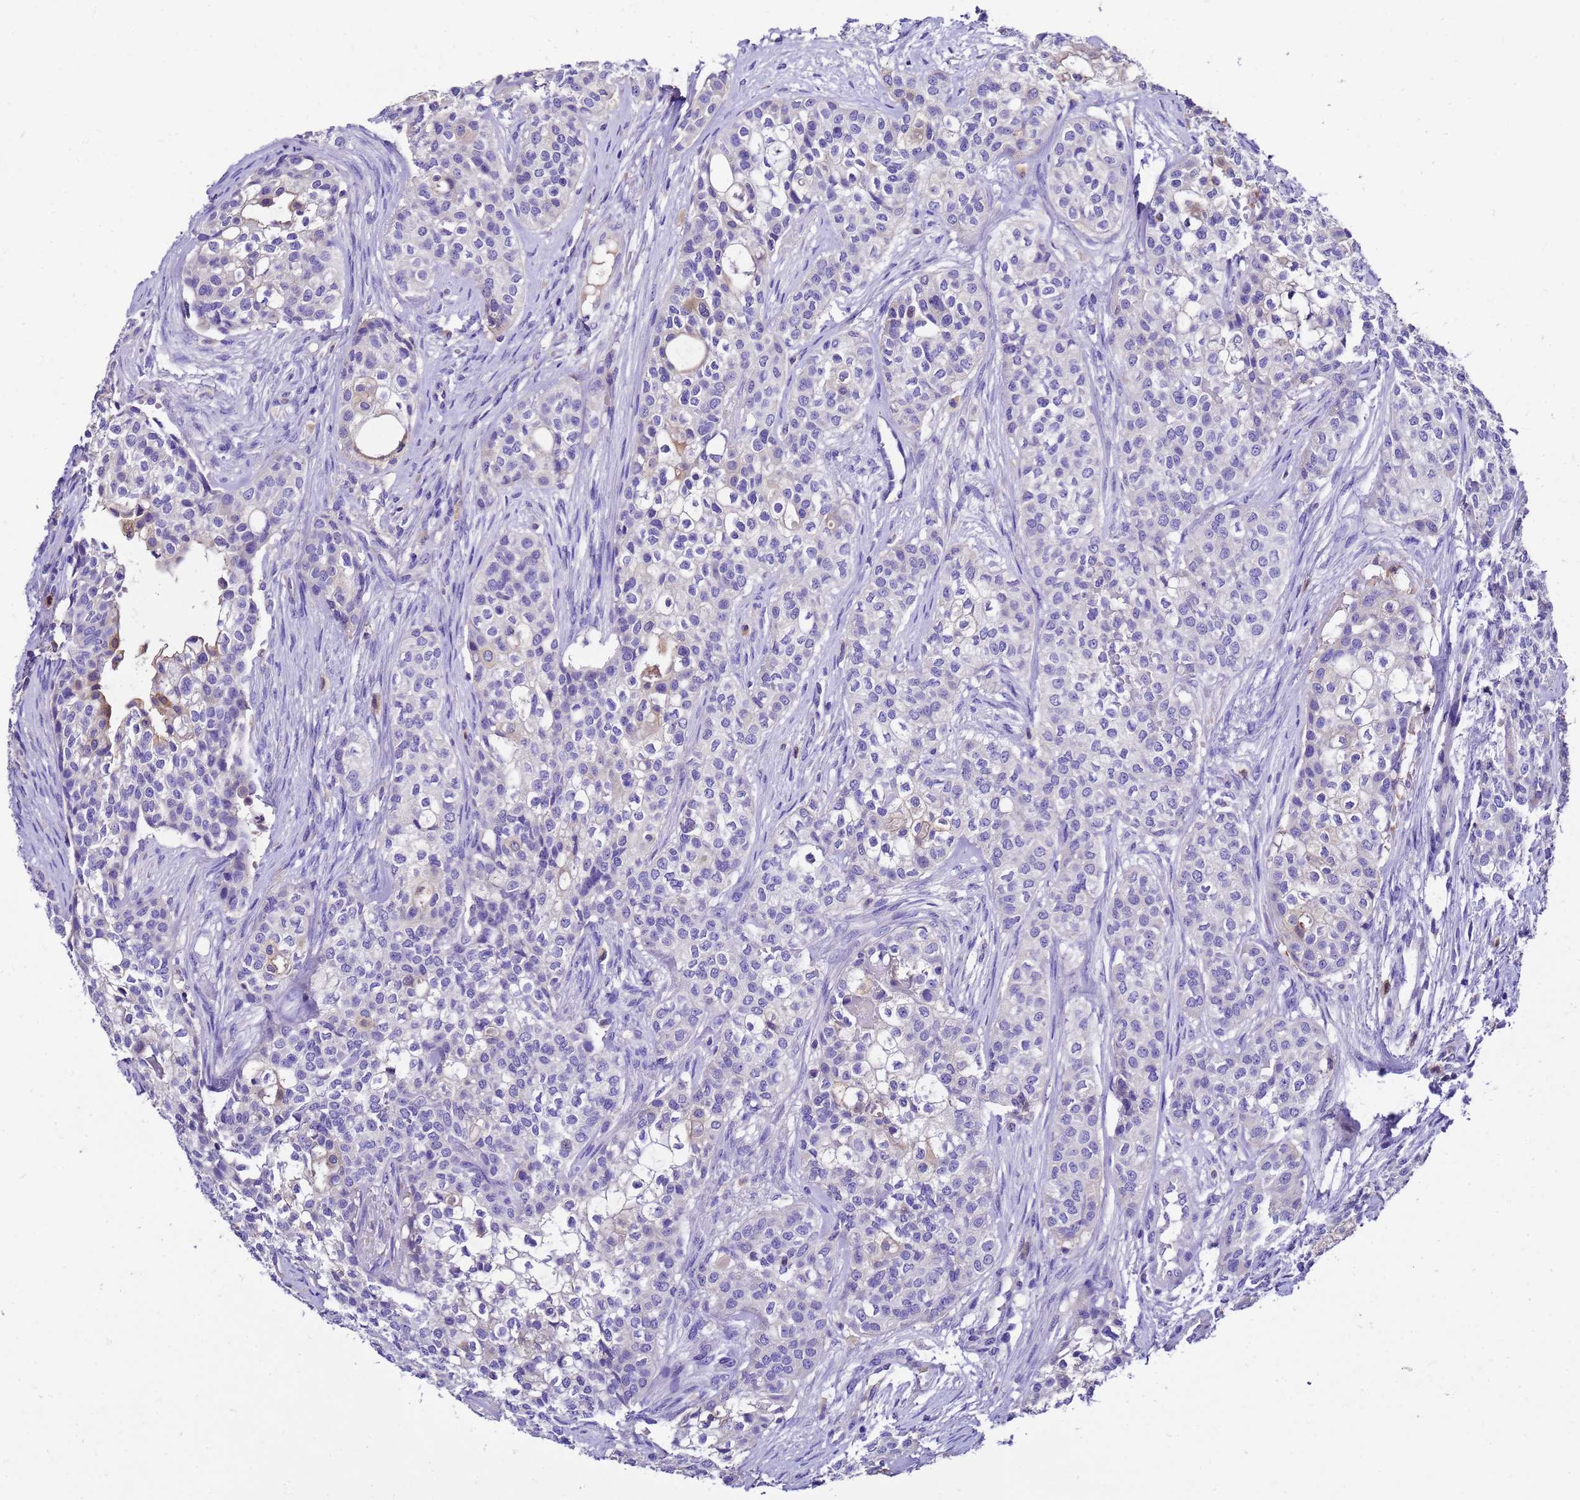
{"staining": {"intensity": "negative", "quantity": "none", "location": "none"}, "tissue": "head and neck cancer", "cell_type": "Tumor cells", "image_type": "cancer", "snomed": [{"axis": "morphology", "description": "Adenocarcinoma, NOS"}, {"axis": "topography", "description": "Head-Neck"}], "caption": "DAB immunohistochemical staining of human head and neck adenocarcinoma shows no significant expression in tumor cells.", "gene": "UGT2A1", "patient": {"sex": "male", "age": 81}}